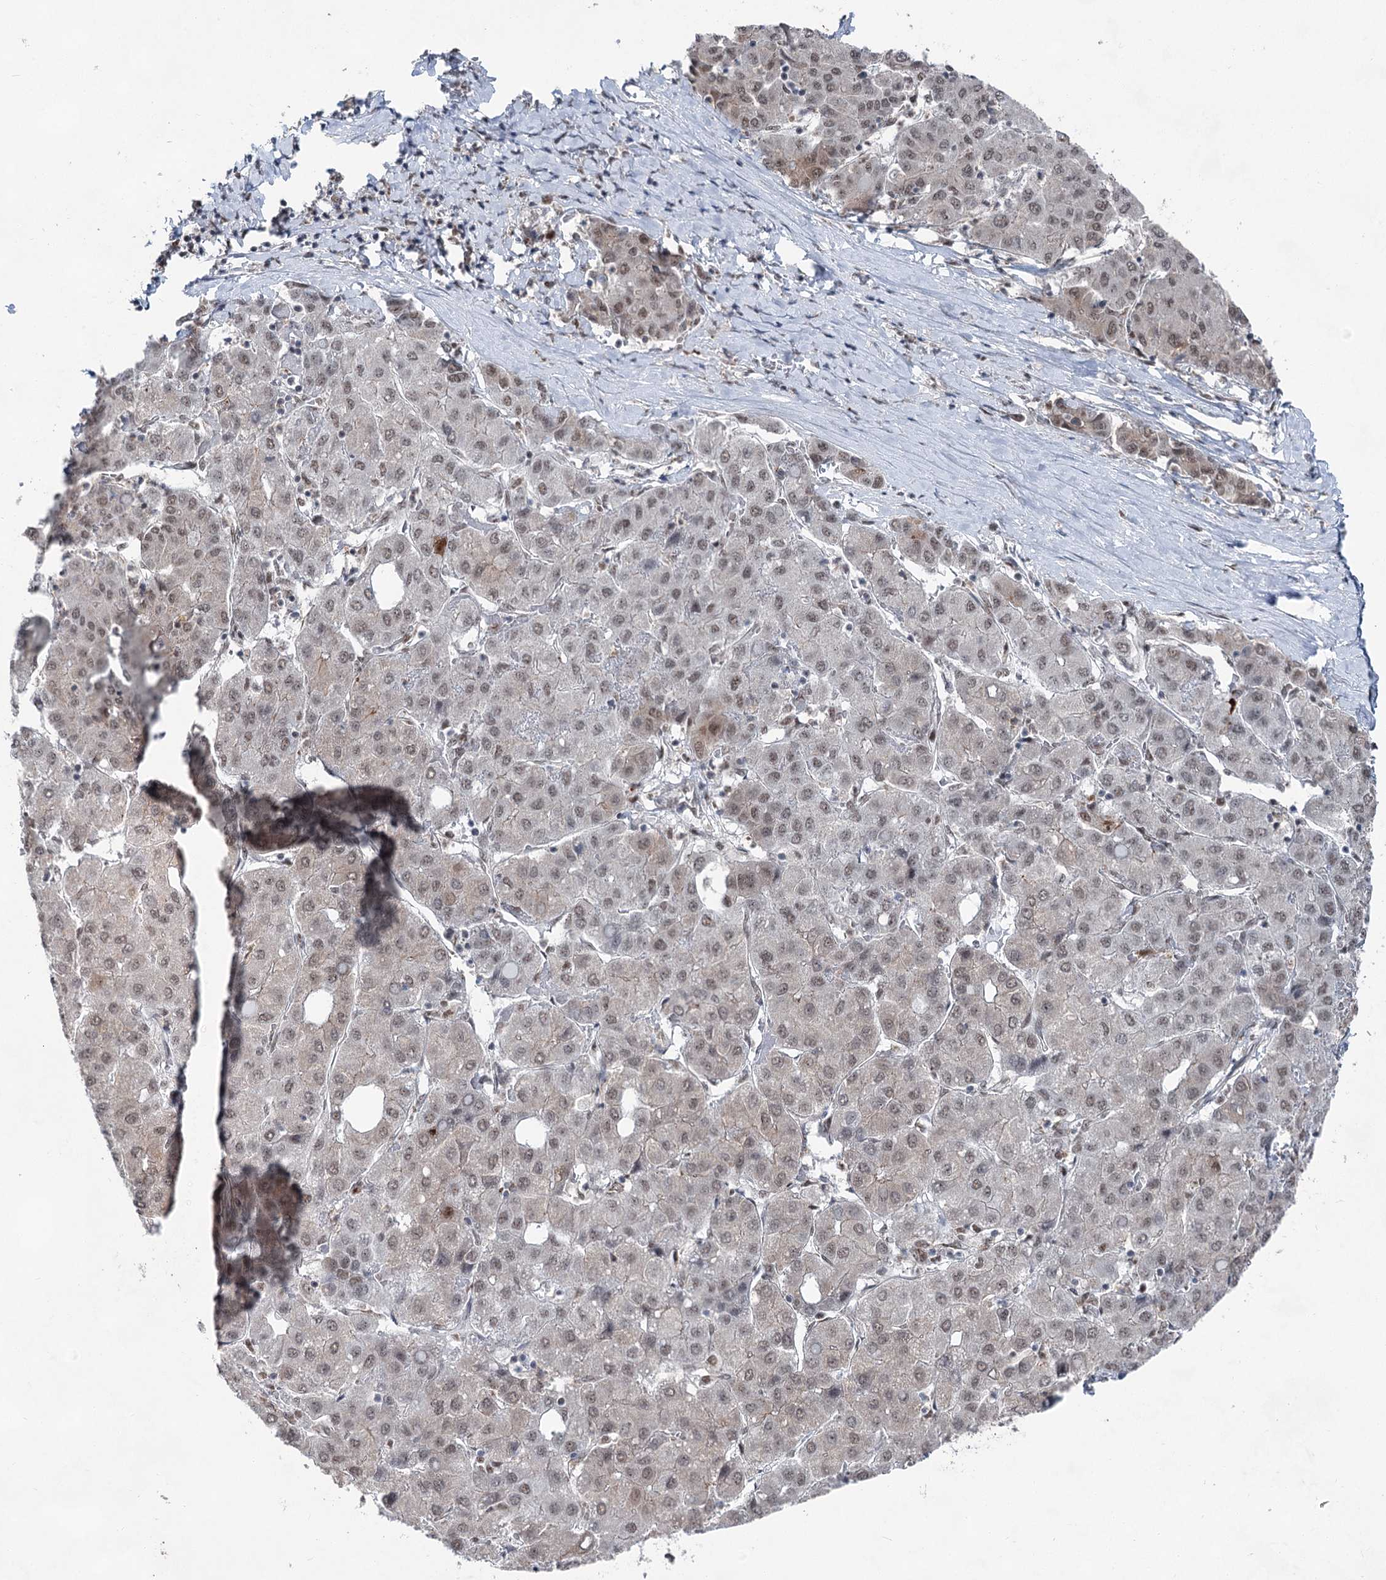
{"staining": {"intensity": "weak", "quantity": "25%-75%", "location": "nuclear"}, "tissue": "liver cancer", "cell_type": "Tumor cells", "image_type": "cancer", "snomed": [{"axis": "morphology", "description": "Carcinoma, Hepatocellular, NOS"}, {"axis": "topography", "description": "Liver"}], "caption": "Liver cancer (hepatocellular carcinoma) stained with DAB immunohistochemistry demonstrates low levels of weak nuclear positivity in about 25%-75% of tumor cells. (Brightfield microscopy of DAB IHC at high magnification).", "gene": "ZCCHC8", "patient": {"sex": "male", "age": 65}}